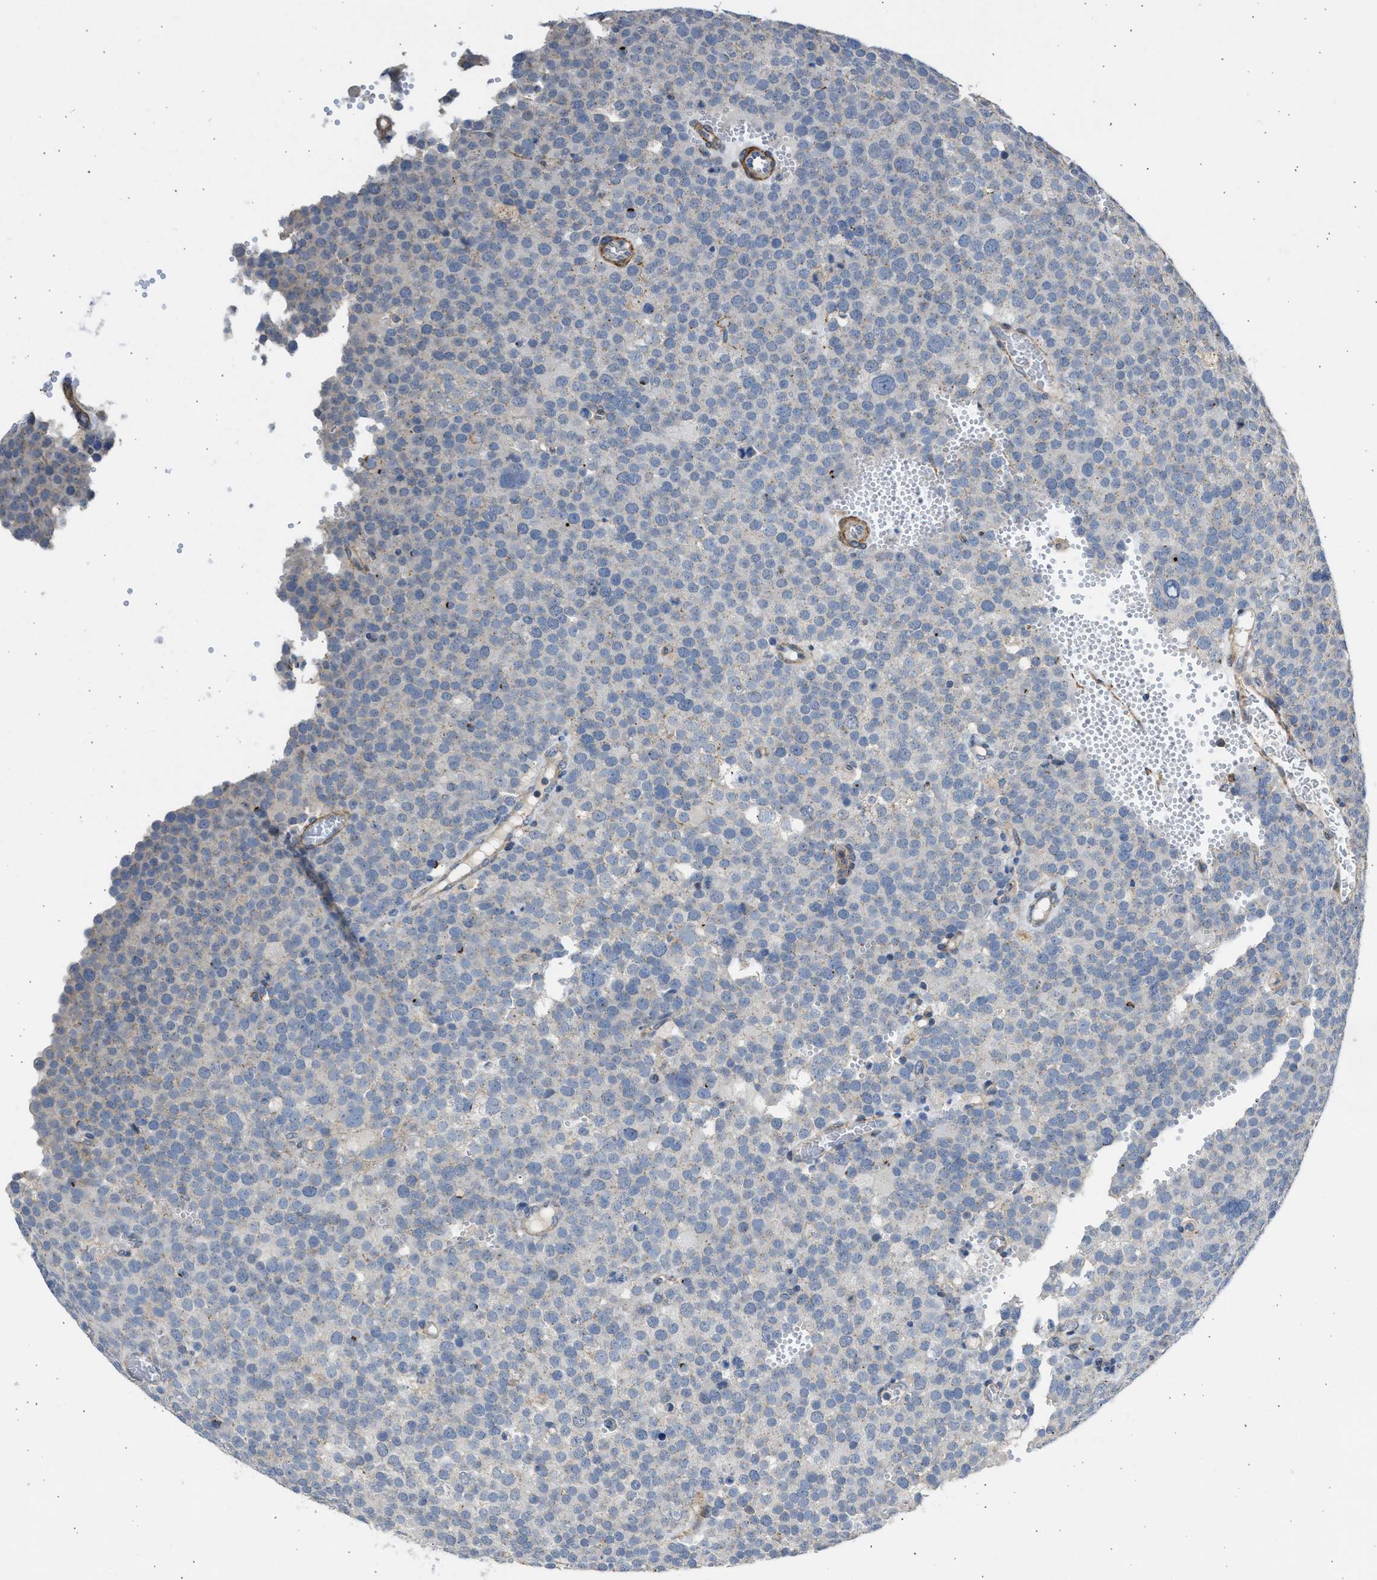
{"staining": {"intensity": "negative", "quantity": "none", "location": "none"}, "tissue": "testis cancer", "cell_type": "Tumor cells", "image_type": "cancer", "snomed": [{"axis": "morphology", "description": "Normal tissue, NOS"}, {"axis": "morphology", "description": "Seminoma, NOS"}, {"axis": "topography", "description": "Testis"}], "caption": "Tumor cells are negative for protein expression in human seminoma (testis).", "gene": "PCNX3", "patient": {"sex": "male", "age": 71}}